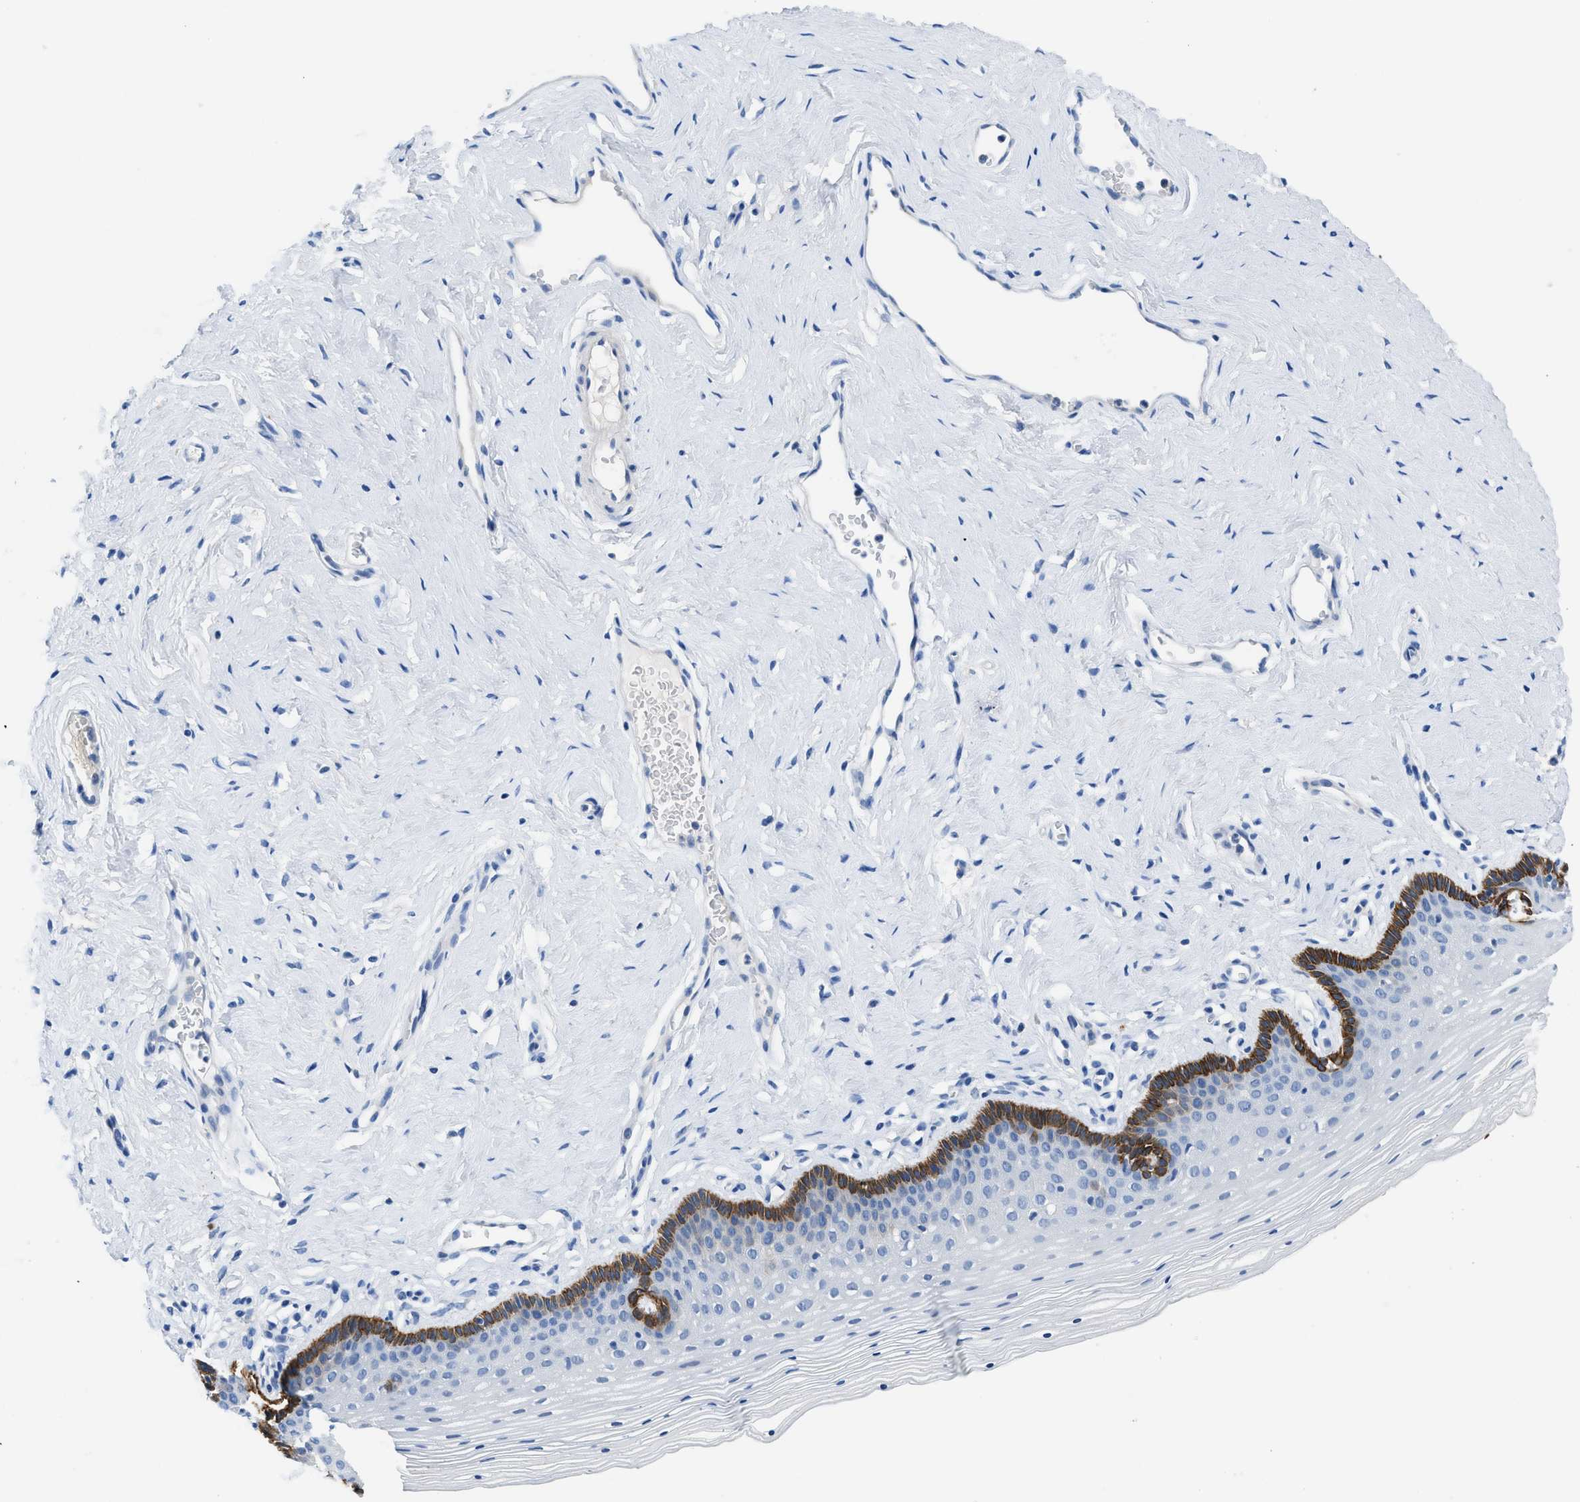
{"staining": {"intensity": "strong", "quantity": "<25%", "location": "cytoplasmic/membranous"}, "tissue": "vagina", "cell_type": "Squamous epithelial cells", "image_type": "normal", "snomed": [{"axis": "morphology", "description": "Normal tissue, NOS"}, {"axis": "topography", "description": "Vagina"}], "caption": "Immunohistochemistry (IHC) of benign human vagina shows medium levels of strong cytoplasmic/membranous expression in about <25% of squamous epithelial cells.", "gene": "SLC10A6", "patient": {"sex": "female", "age": 32}}